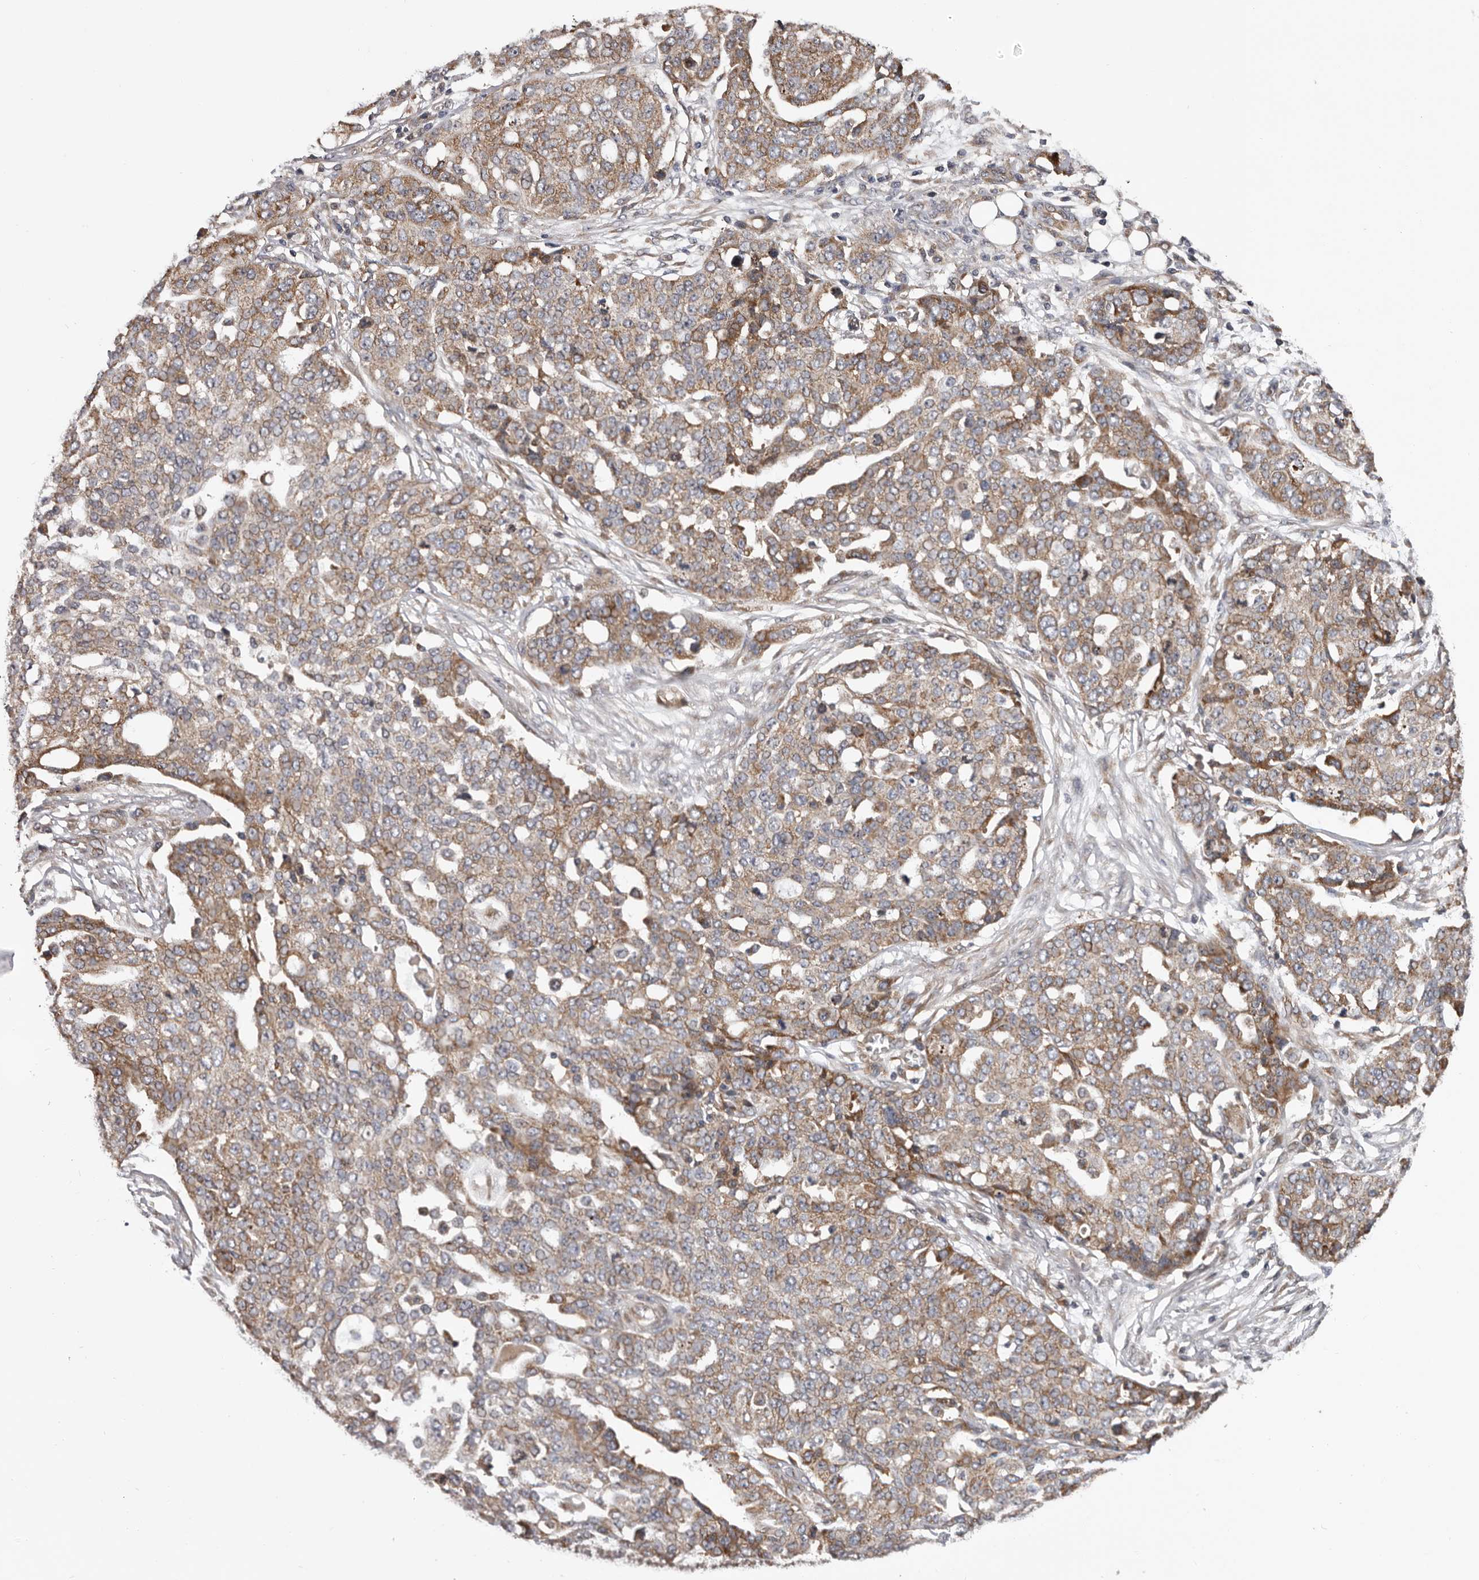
{"staining": {"intensity": "moderate", "quantity": ">75%", "location": "cytoplasmic/membranous"}, "tissue": "ovarian cancer", "cell_type": "Tumor cells", "image_type": "cancer", "snomed": [{"axis": "morphology", "description": "Cystadenocarcinoma, serous, NOS"}, {"axis": "topography", "description": "Soft tissue"}, {"axis": "topography", "description": "Ovary"}], "caption": "IHC histopathology image of serous cystadenocarcinoma (ovarian) stained for a protein (brown), which reveals medium levels of moderate cytoplasmic/membranous expression in approximately >75% of tumor cells.", "gene": "VPS37A", "patient": {"sex": "female", "age": 57}}